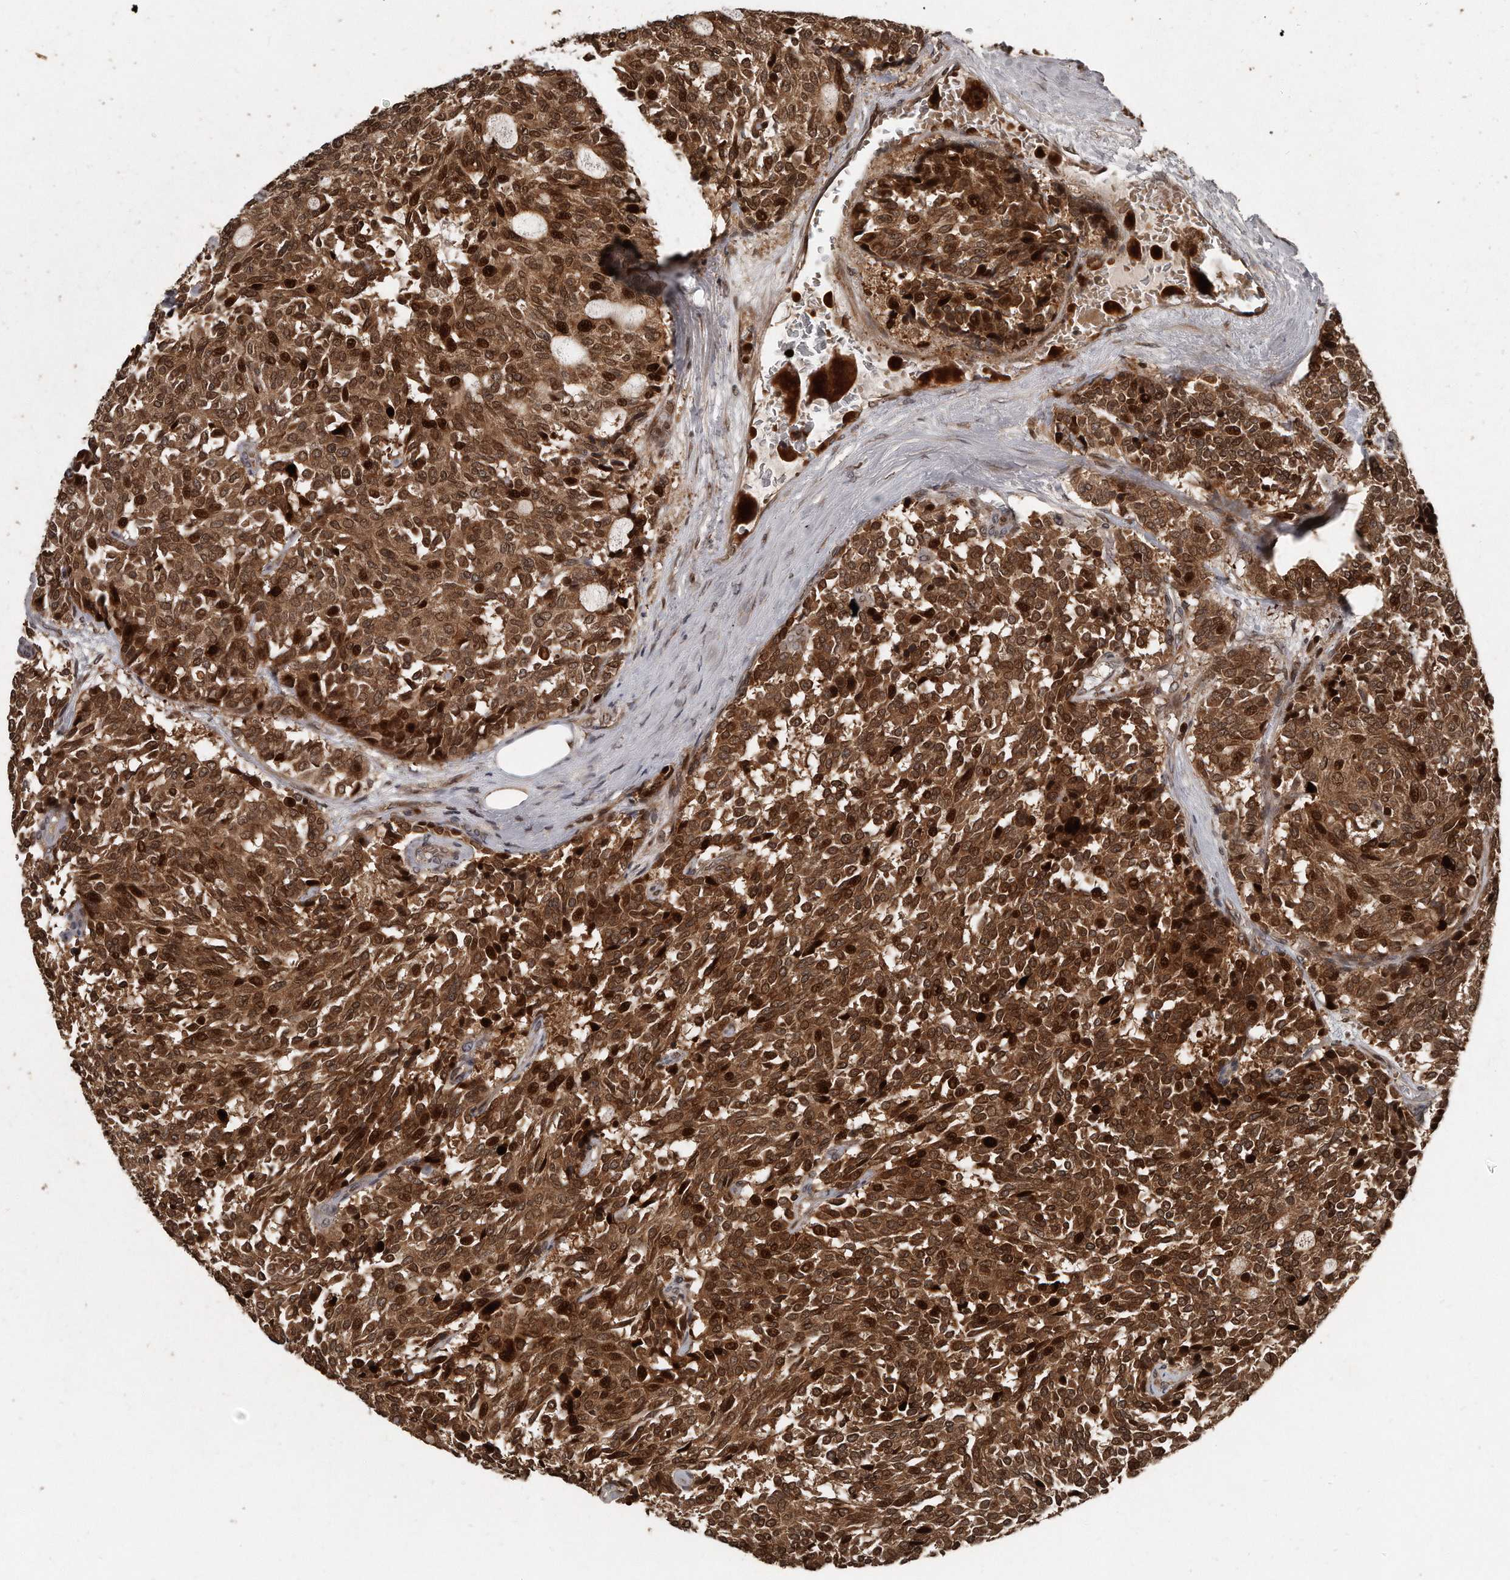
{"staining": {"intensity": "strong", "quantity": ">75%", "location": "cytoplasmic/membranous,nuclear"}, "tissue": "carcinoid", "cell_type": "Tumor cells", "image_type": "cancer", "snomed": [{"axis": "morphology", "description": "Carcinoid, malignant, NOS"}, {"axis": "topography", "description": "Pancreas"}], "caption": "IHC staining of carcinoid, which demonstrates high levels of strong cytoplasmic/membranous and nuclear expression in about >75% of tumor cells indicating strong cytoplasmic/membranous and nuclear protein expression. The staining was performed using DAB (brown) for protein detection and nuclei were counterstained in hematoxylin (blue).", "gene": "GCH1", "patient": {"sex": "female", "age": 54}}